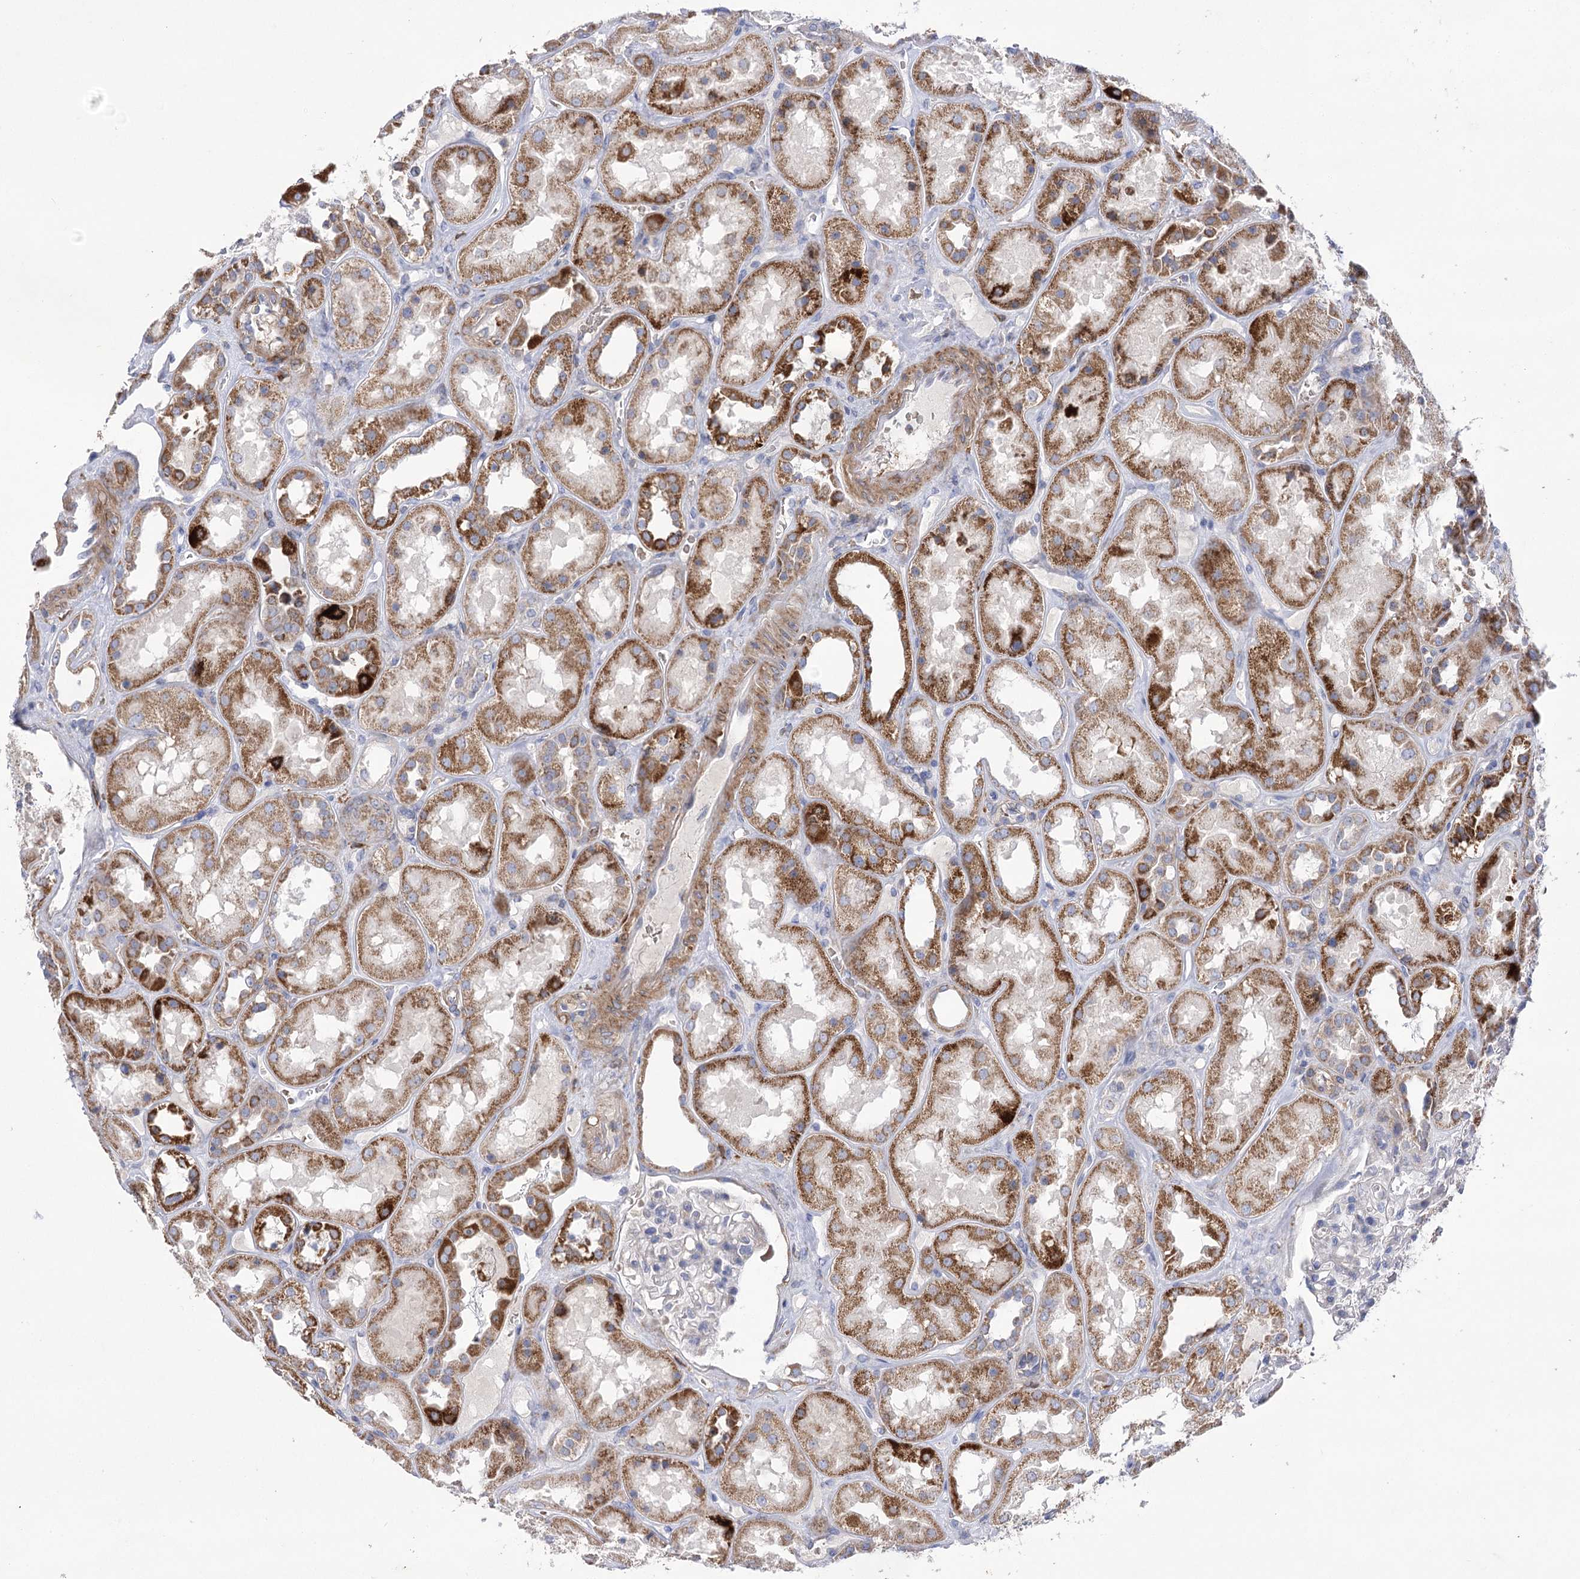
{"staining": {"intensity": "negative", "quantity": "none", "location": "none"}, "tissue": "kidney", "cell_type": "Cells in glomeruli", "image_type": "normal", "snomed": [{"axis": "morphology", "description": "Normal tissue, NOS"}, {"axis": "topography", "description": "Kidney"}], "caption": "Immunohistochemical staining of unremarkable human kidney demonstrates no significant staining in cells in glomeruli.", "gene": "COX15", "patient": {"sex": "male", "age": 70}}